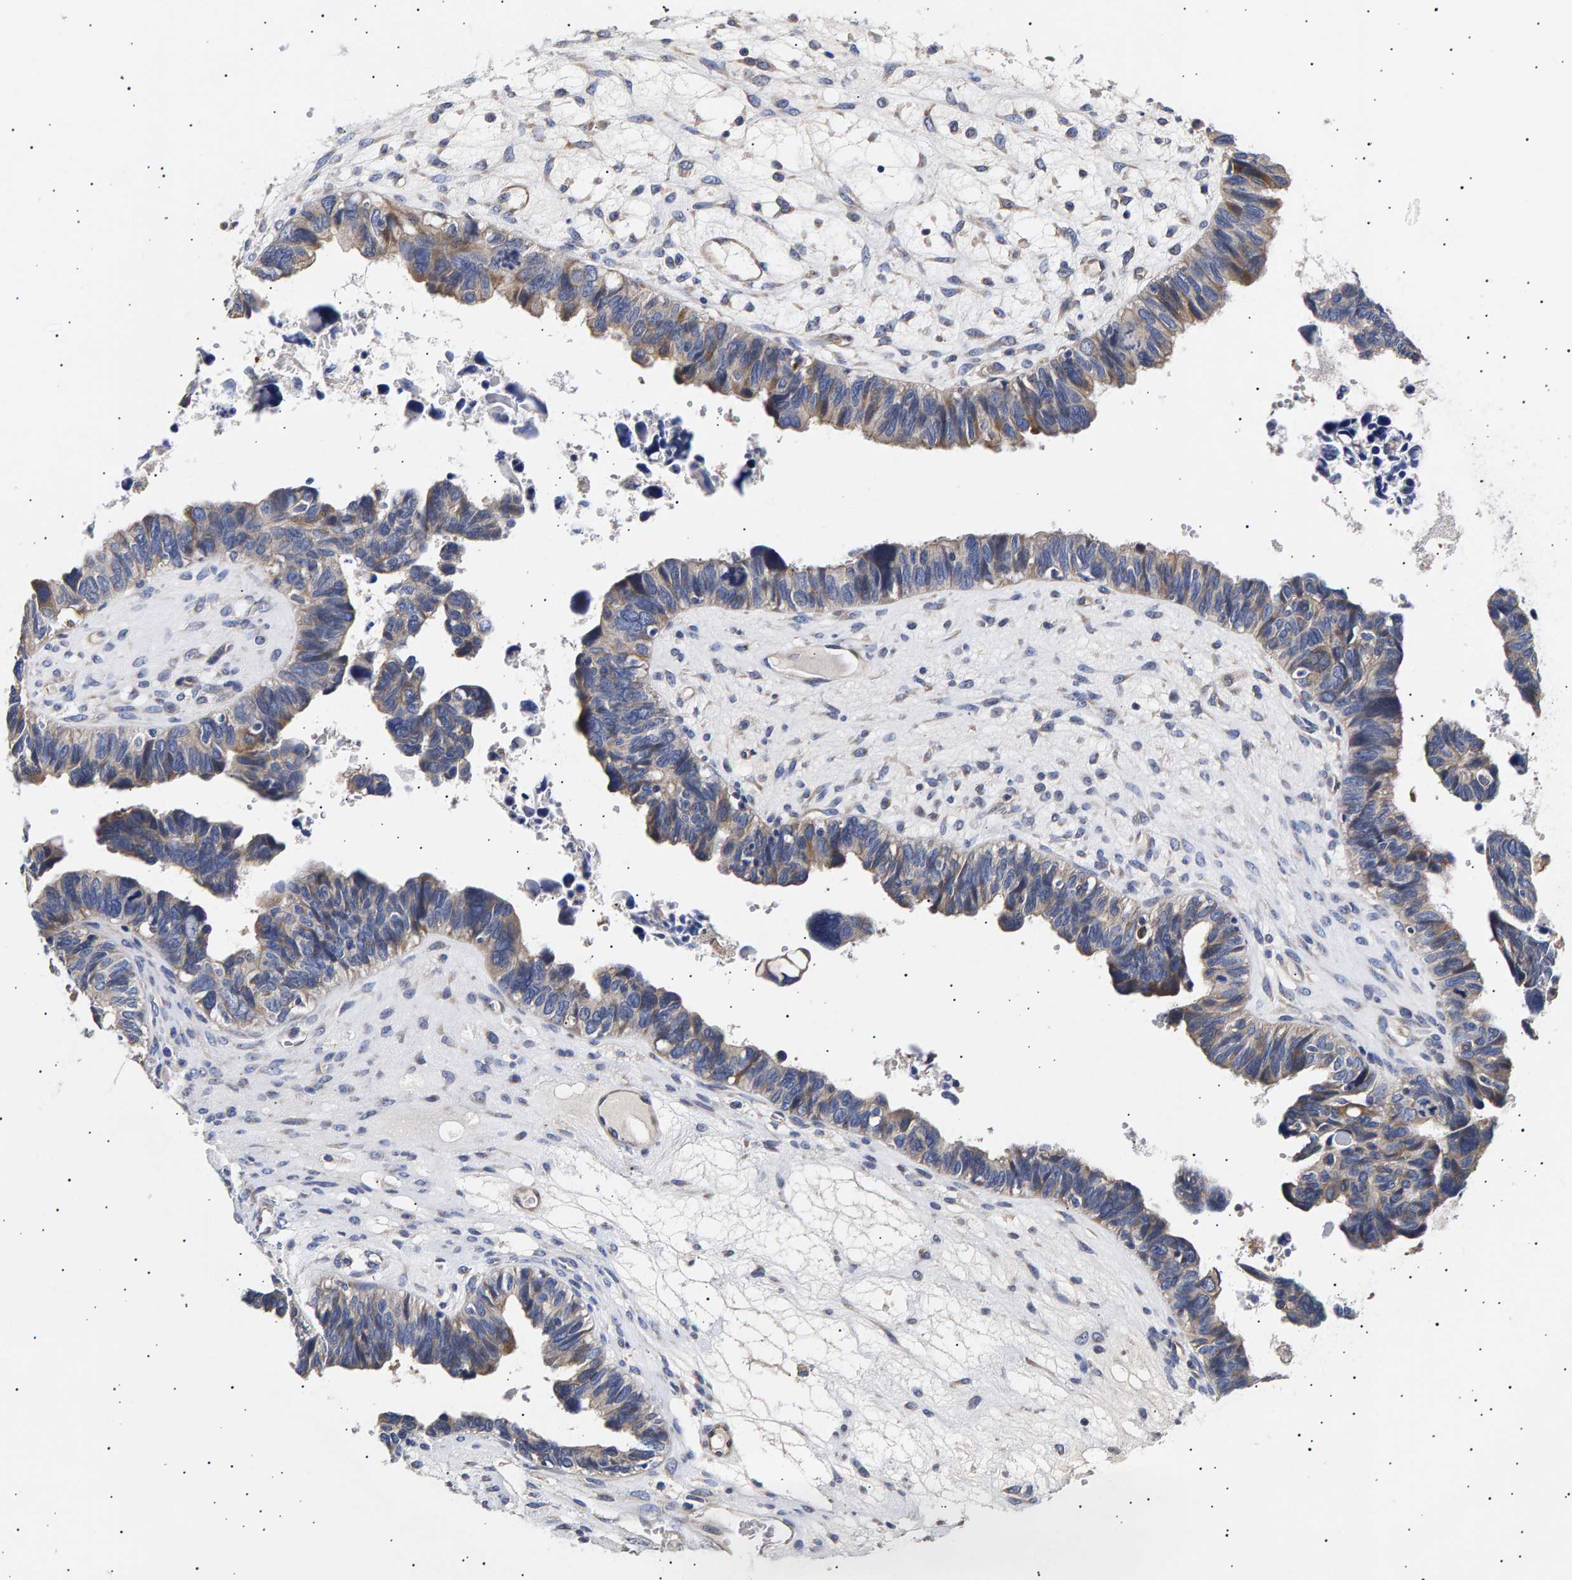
{"staining": {"intensity": "weak", "quantity": "<25%", "location": "cytoplasmic/membranous"}, "tissue": "ovarian cancer", "cell_type": "Tumor cells", "image_type": "cancer", "snomed": [{"axis": "morphology", "description": "Cystadenocarcinoma, serous, NOS"}, {"axis": "topography", "description": "Ovary"}], "caption": "High magnification brightfield microscopy of serous cystadenocarcinoma (ovarian) stained with DAB (3,3'-diaminobenzidine) (brown) and counterstained with hematoxylin (blue): tumor cells show no significant staining.", "gene": "ANKRD40", "patient": {"sex": "female", "age": 79}}